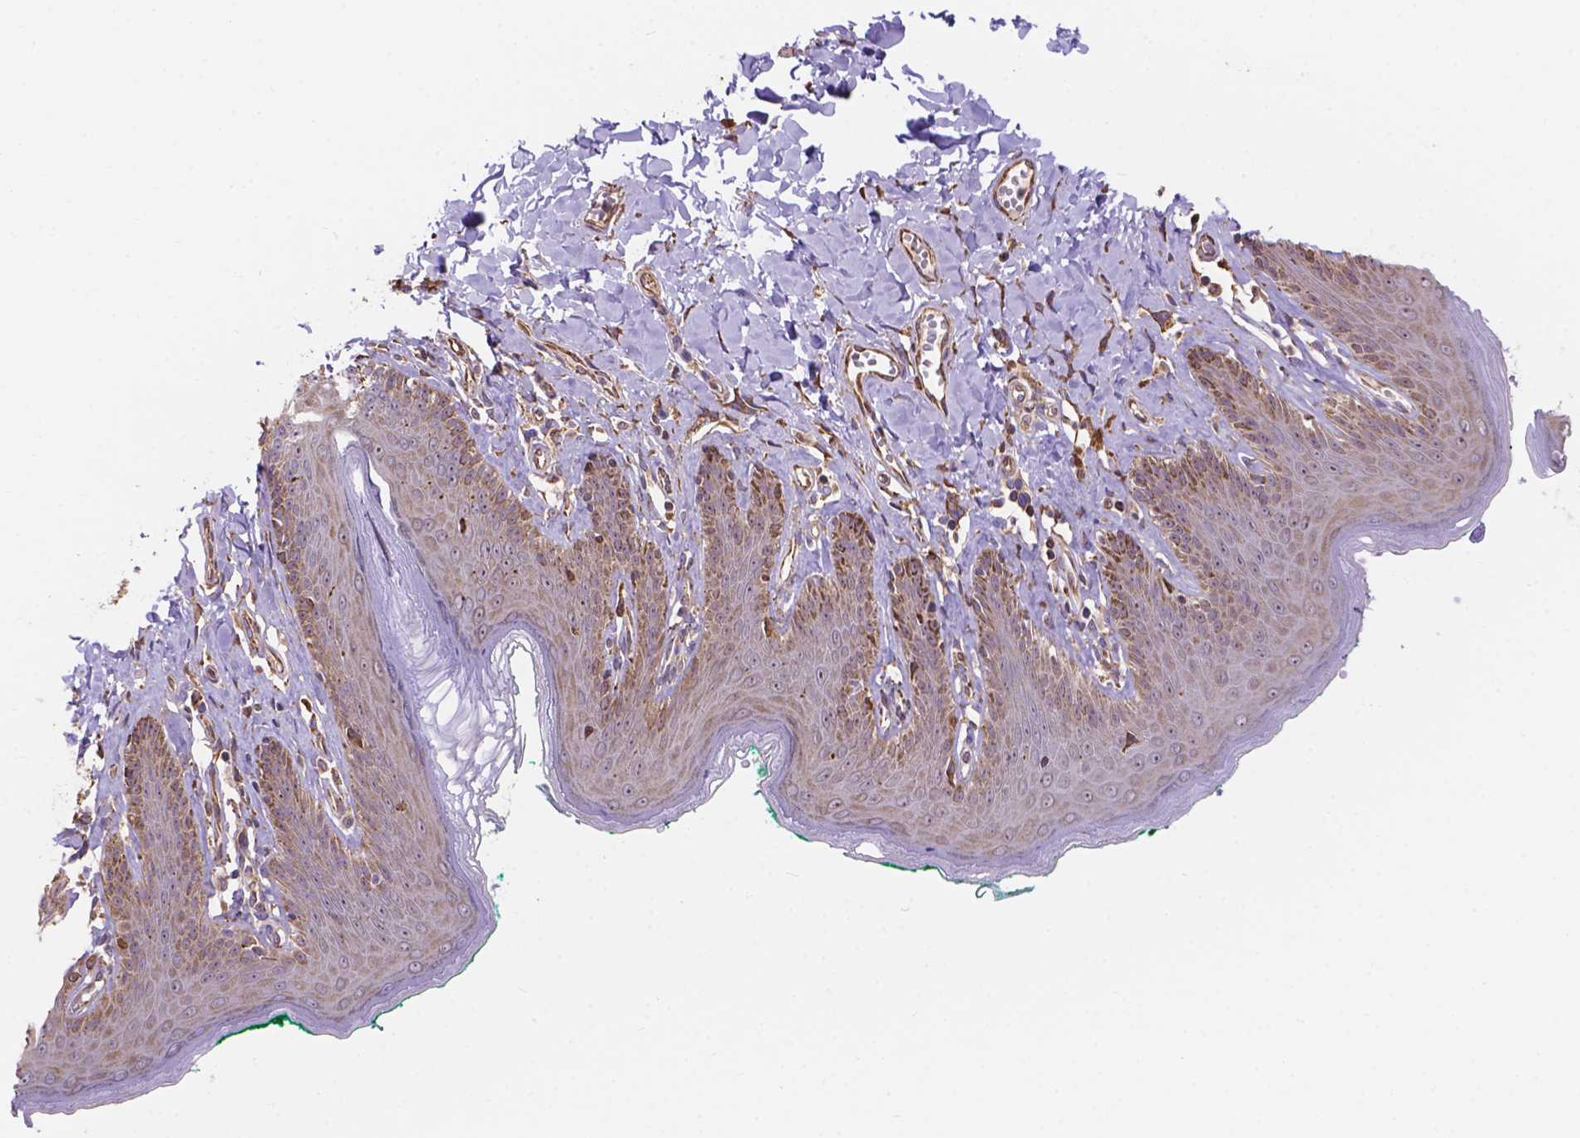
{"staining": {"intensity": "moderate", "quantity": "<25%", "location": "cytoplasmic/membranous"}, "tissue": "skin", "cell_type": "Epidermal cells", "image_type": "normal", "snomed": [{"axis": "morphology", "description": "Normal tissue, NOS"}, {"axis": "topography", "description": "Vulva"}, {"axis": "topography", "description": "Peripheral nerve tissue"}], "caption": "Immunohistochemical staining of benign human skin displays moderate cytoplasmic/membranous protein positivity in about <25% of epidermal cells.", "gene": "IPO11", "patient": {"sex": "female", "age": 66}}